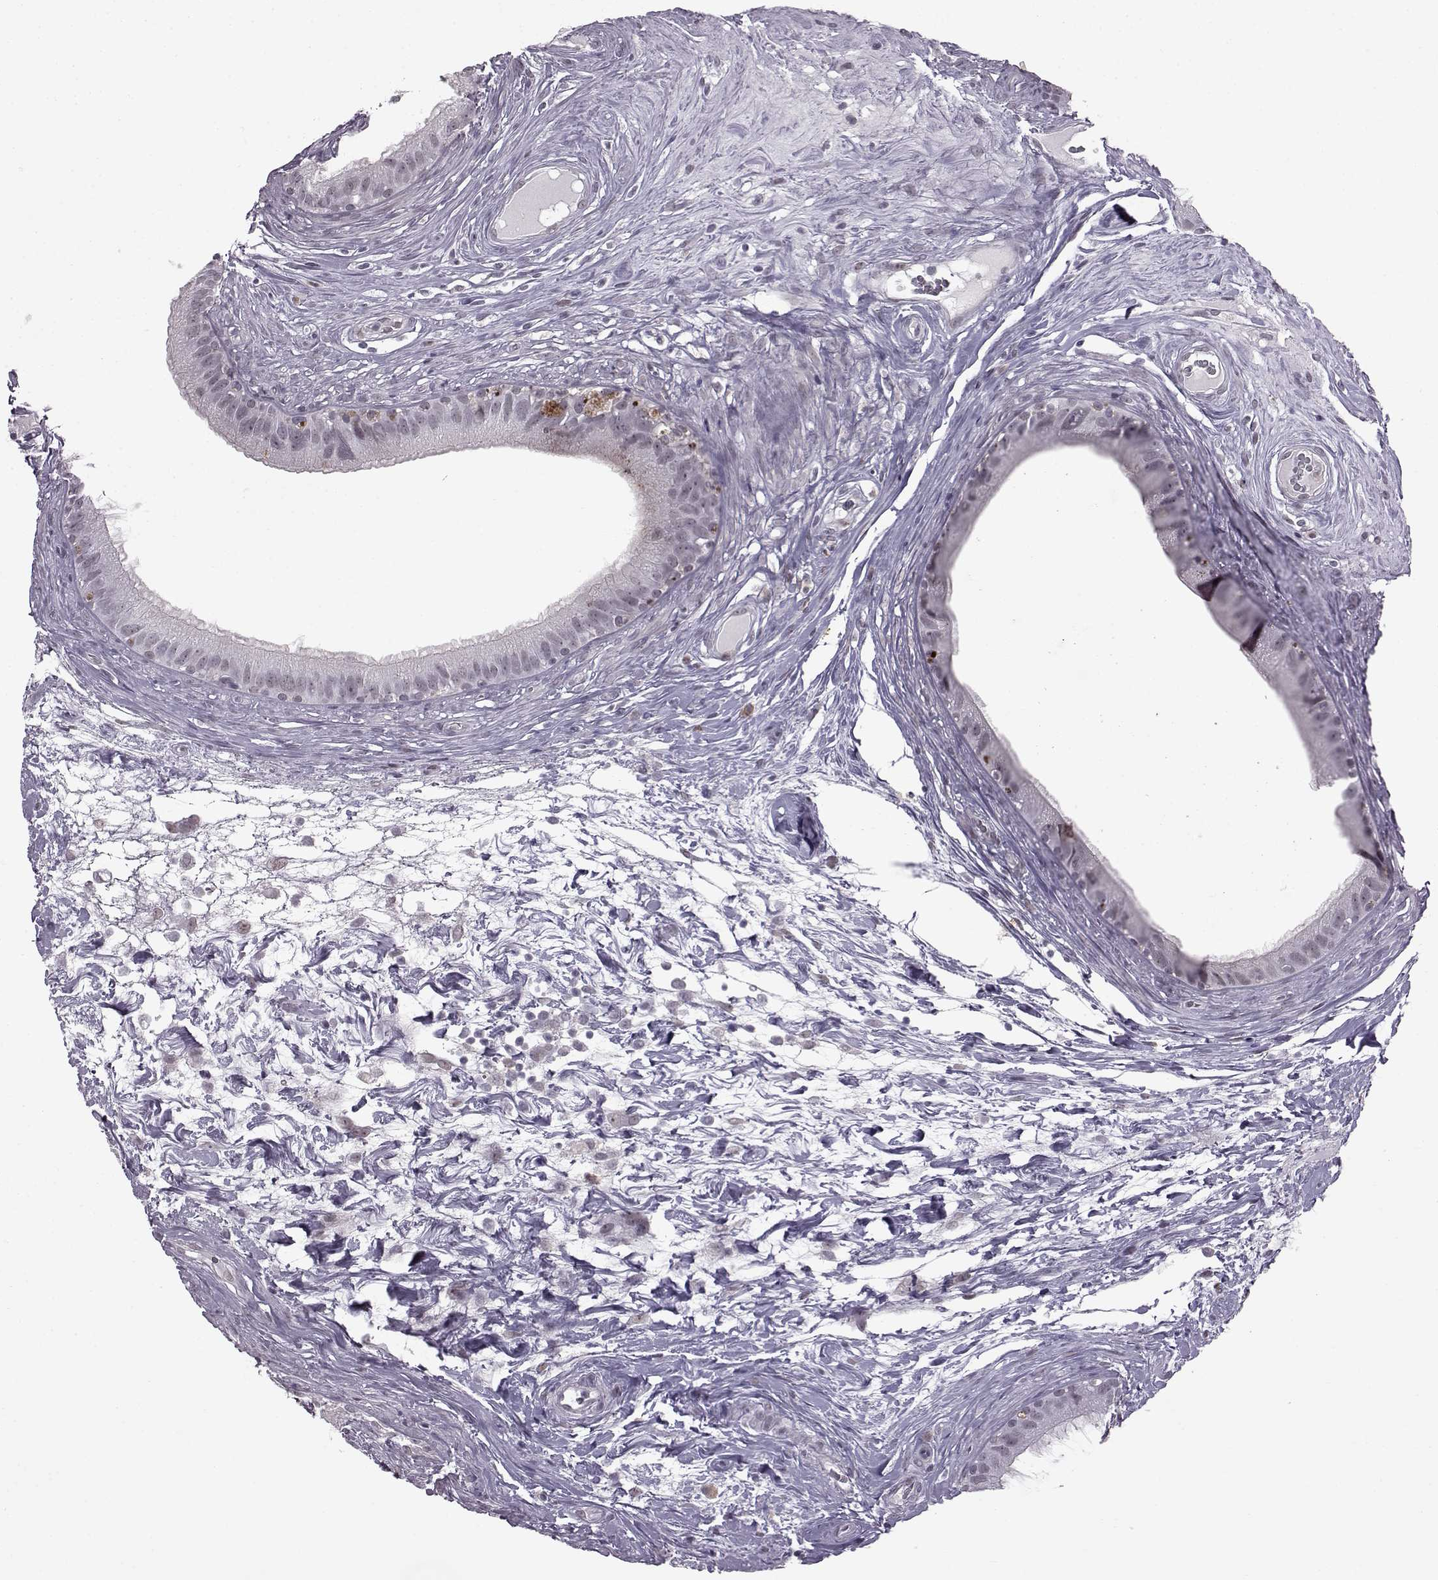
{"staining": {"intensity": "negative", "quantity": "none", "location": "none"}, "tissue": "epididymis", "cell_type": "Glandular cells", "image_type": "normal", "snomed": [{"axis": "morphology", "description": "Normal tissue, NOS"}, {"axis": "topography", "description": "Epididymis"}], "caption": "DAB immunohistochemical staining of benign human epididymis demonstrates no significant positivity in glandular cells. The staining is performed using DAB (3,3'-diaminobenzidine) brown chromogen with nuclei counter-stained in using hematoxylin.", "gene": "SLC28A2", "patient": {"sex": "male", "age": 59}}